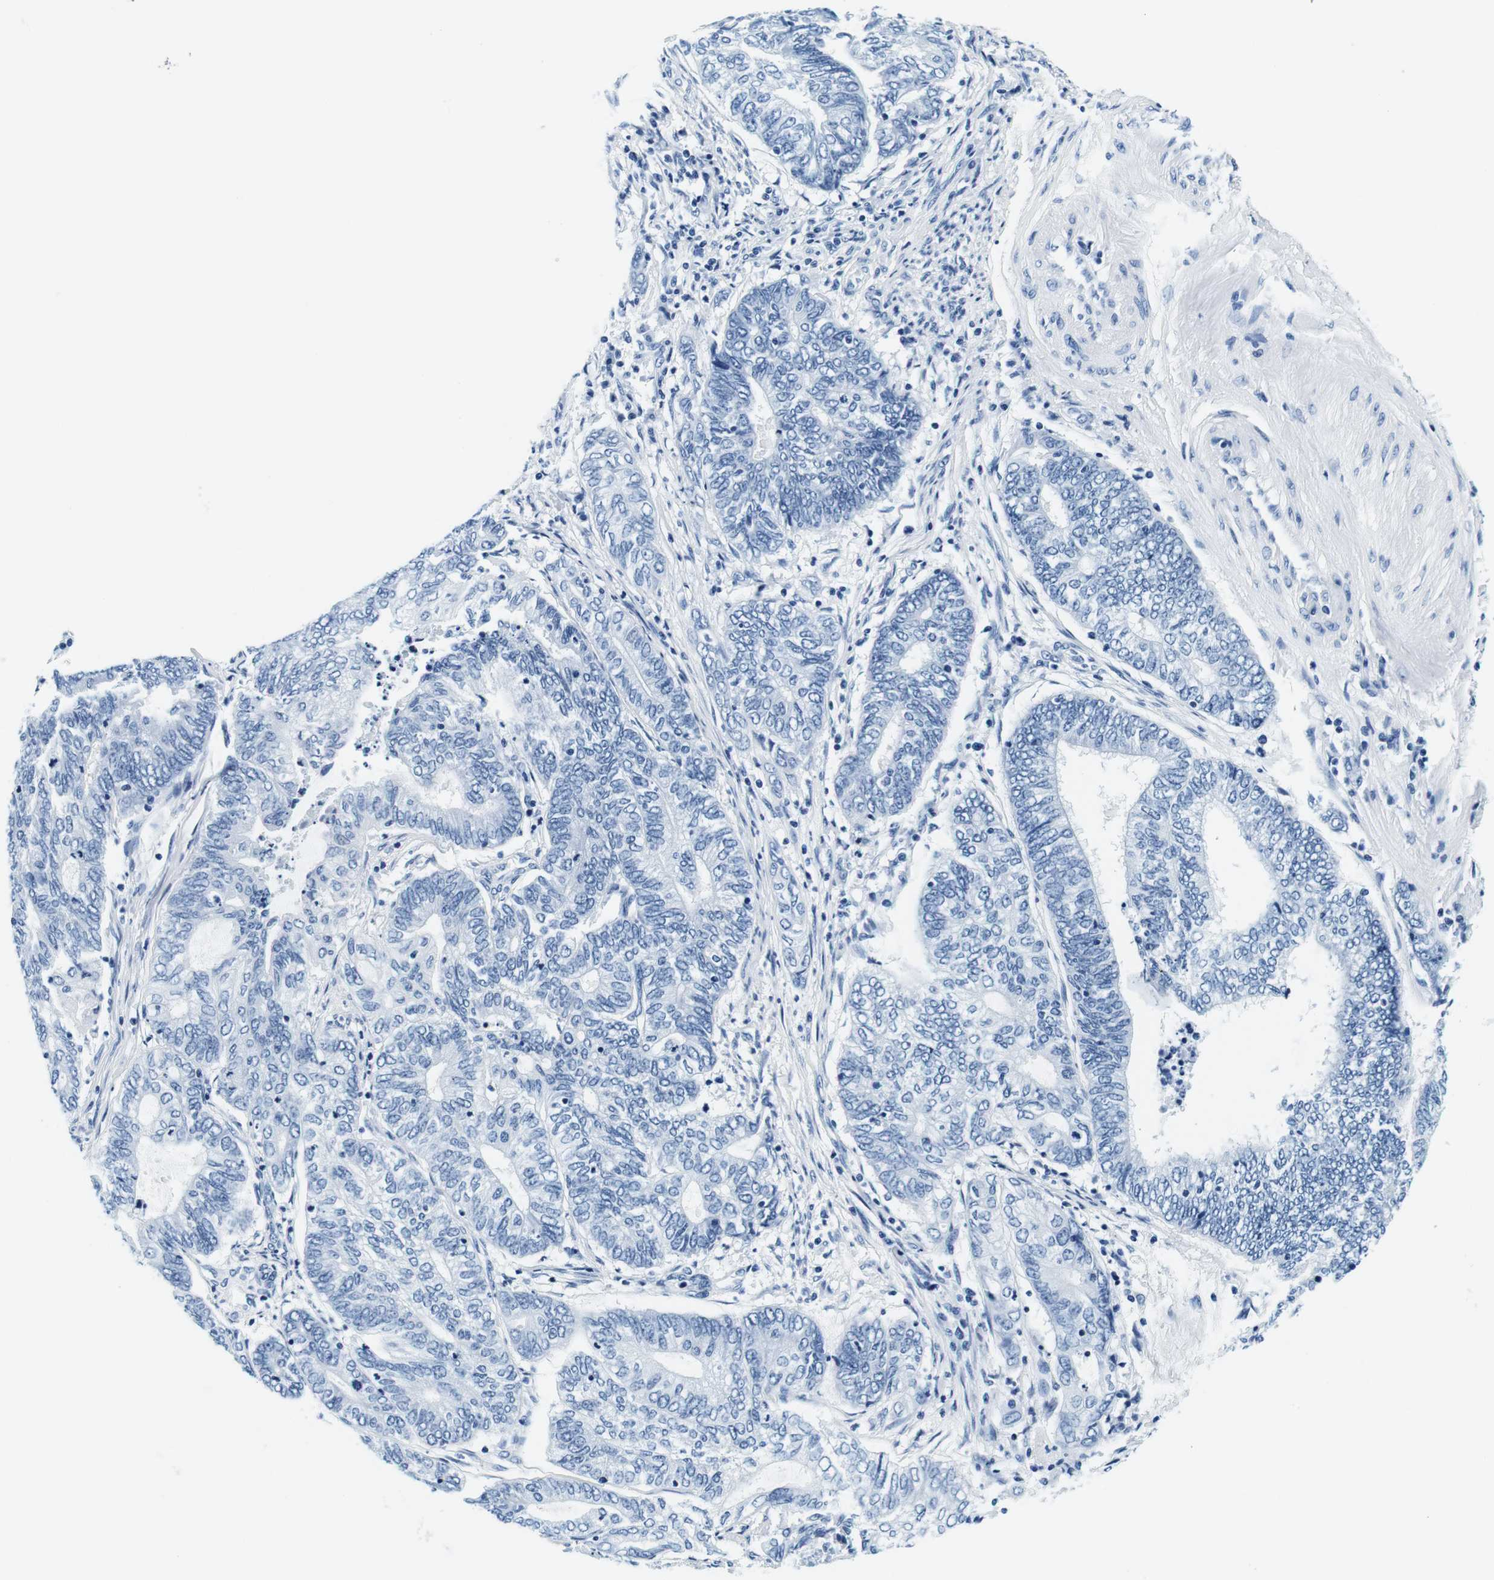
{"staining": {"intensity": "negative", "quantity": "none", "location": "none"}, "tissue": "endometrial cancer", "cell_type": "Tumor cells", "image_type": "cancer", "snomed": [{"axis": "morphology", "description": "Adenocarcinoma, NOS"}, {"axis": "topography", "description": "Uterus"}, {"axis": "topography", "description": "Endometrium"}], "caption": "Tumor cells show no significant expression in endometrial adenocarcinoma.", "gene": "ELANE", "patient": {"sex": "female", "age": 70}}